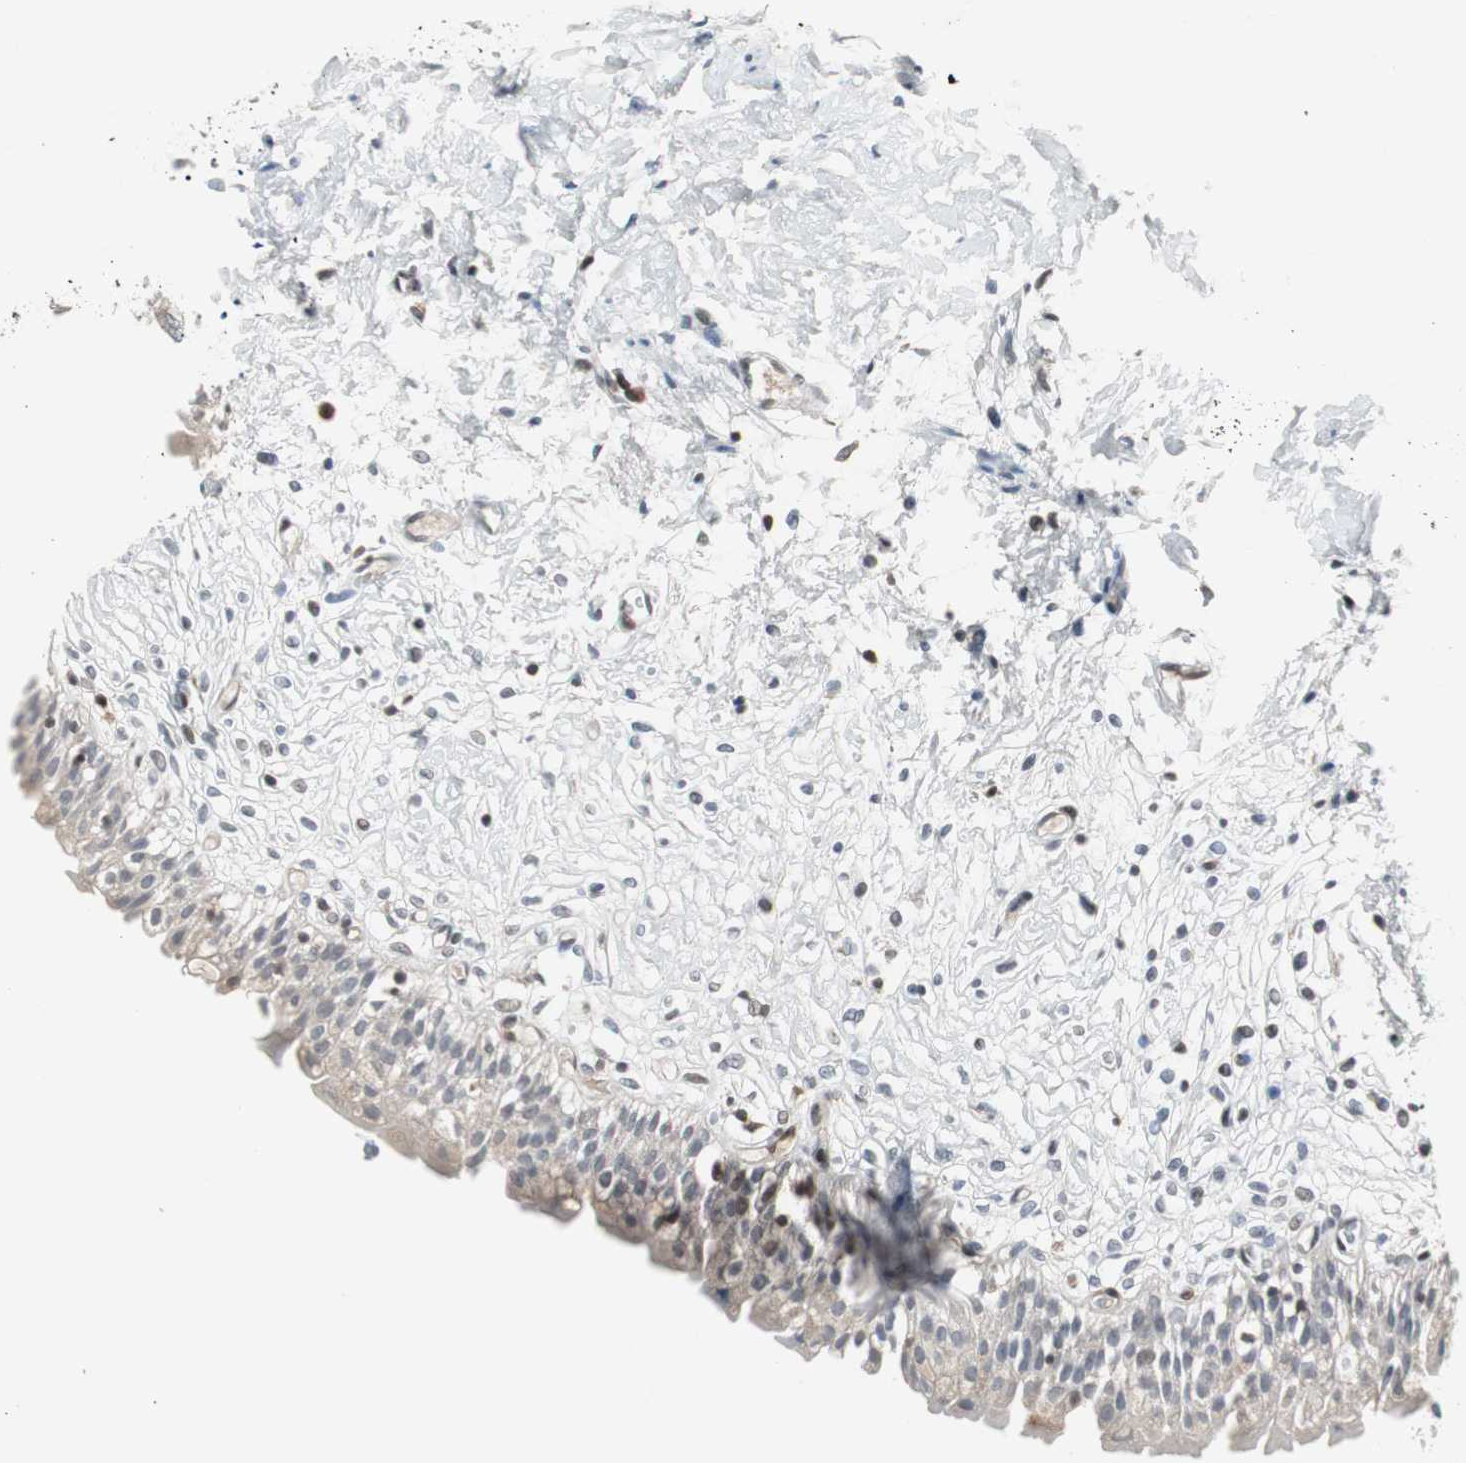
{"staining": {"intensity": "negative", "quantity": "none", "location": "none"}, "tissue": "urinary bladder", "cell_type": "Urothelial cells", "image_type": "normal", "snomed": [{"axis": "morphology", "description": "Normal tissue, NOS"}, {"axis": "topography", "description": "Urinary bladder"}], "caption": "Immunohistochemistry photomicrograph of benign urinary bladder stained for a protein (brown), which displays no expression in urothelial cells. (Stains: DAB IHC with hematoxylin counter stain, Microscopy: brightfield microscopy at high magnification).", "gene": "GRK2", "patient": {"sex": "female", "age": 80}}